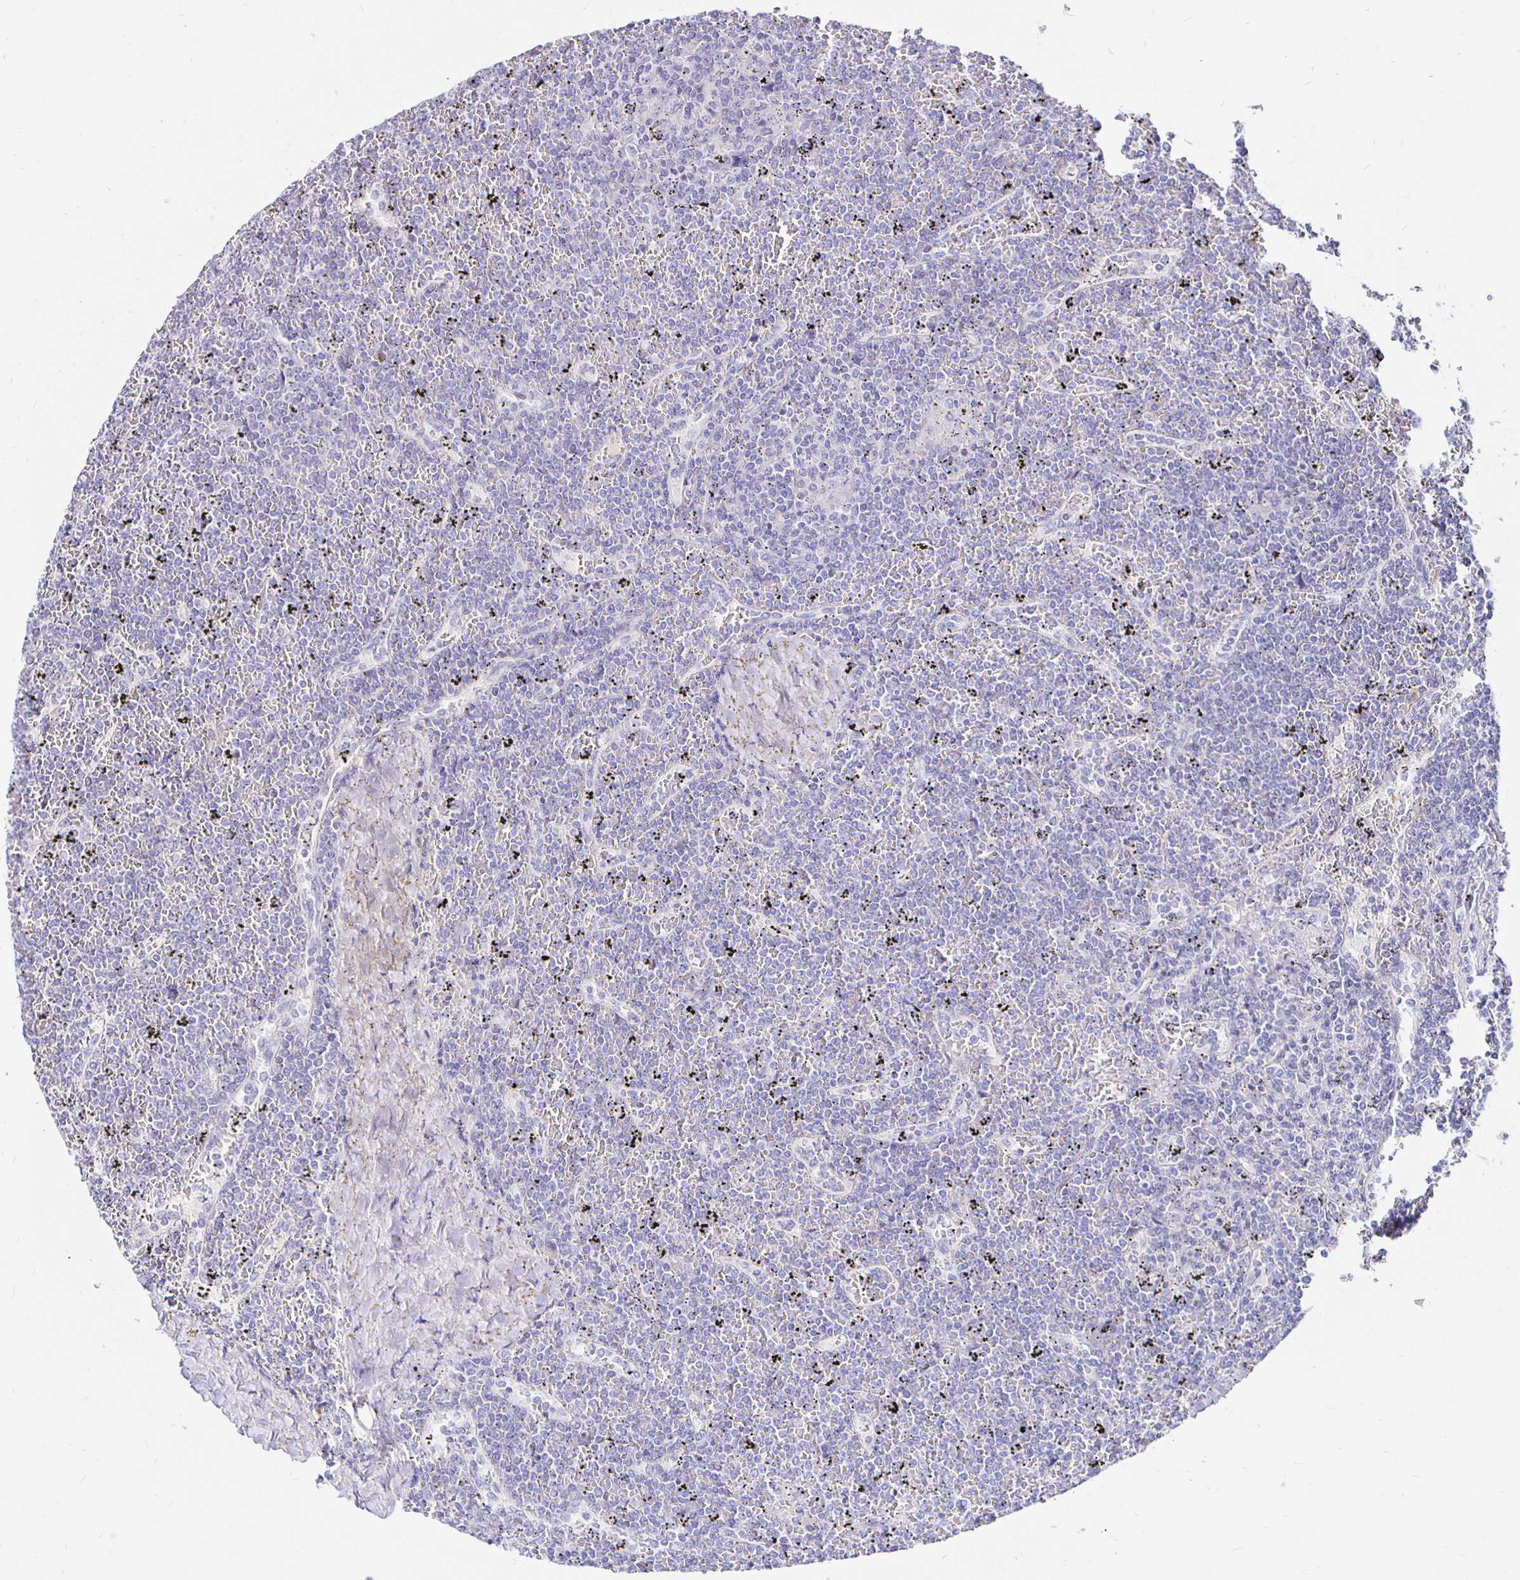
{"staining": {"intensity": "negative", "quantity": "none", "location": "none"}, "tissue": "lymphoma", "cell_type": "Tumor cells", "image_type": "cancer", "snomed": [{"axis": "morphology", "description": "Malignant lymphoma, non-Hodgkin's type, Low grade"}, {"axis": "topography", "description": "Spleen"}], "caption": "An image of human malignant lymphoma, non-Hodgkin's type (low-grade) is negative for staining in tumor cells. (Brightfield microscopy of DAB (3,3'-diaminobenzidine) IHC at high magnification).", "gene": "NECAB1", "patient": {"sex": "female", "age": 19}}